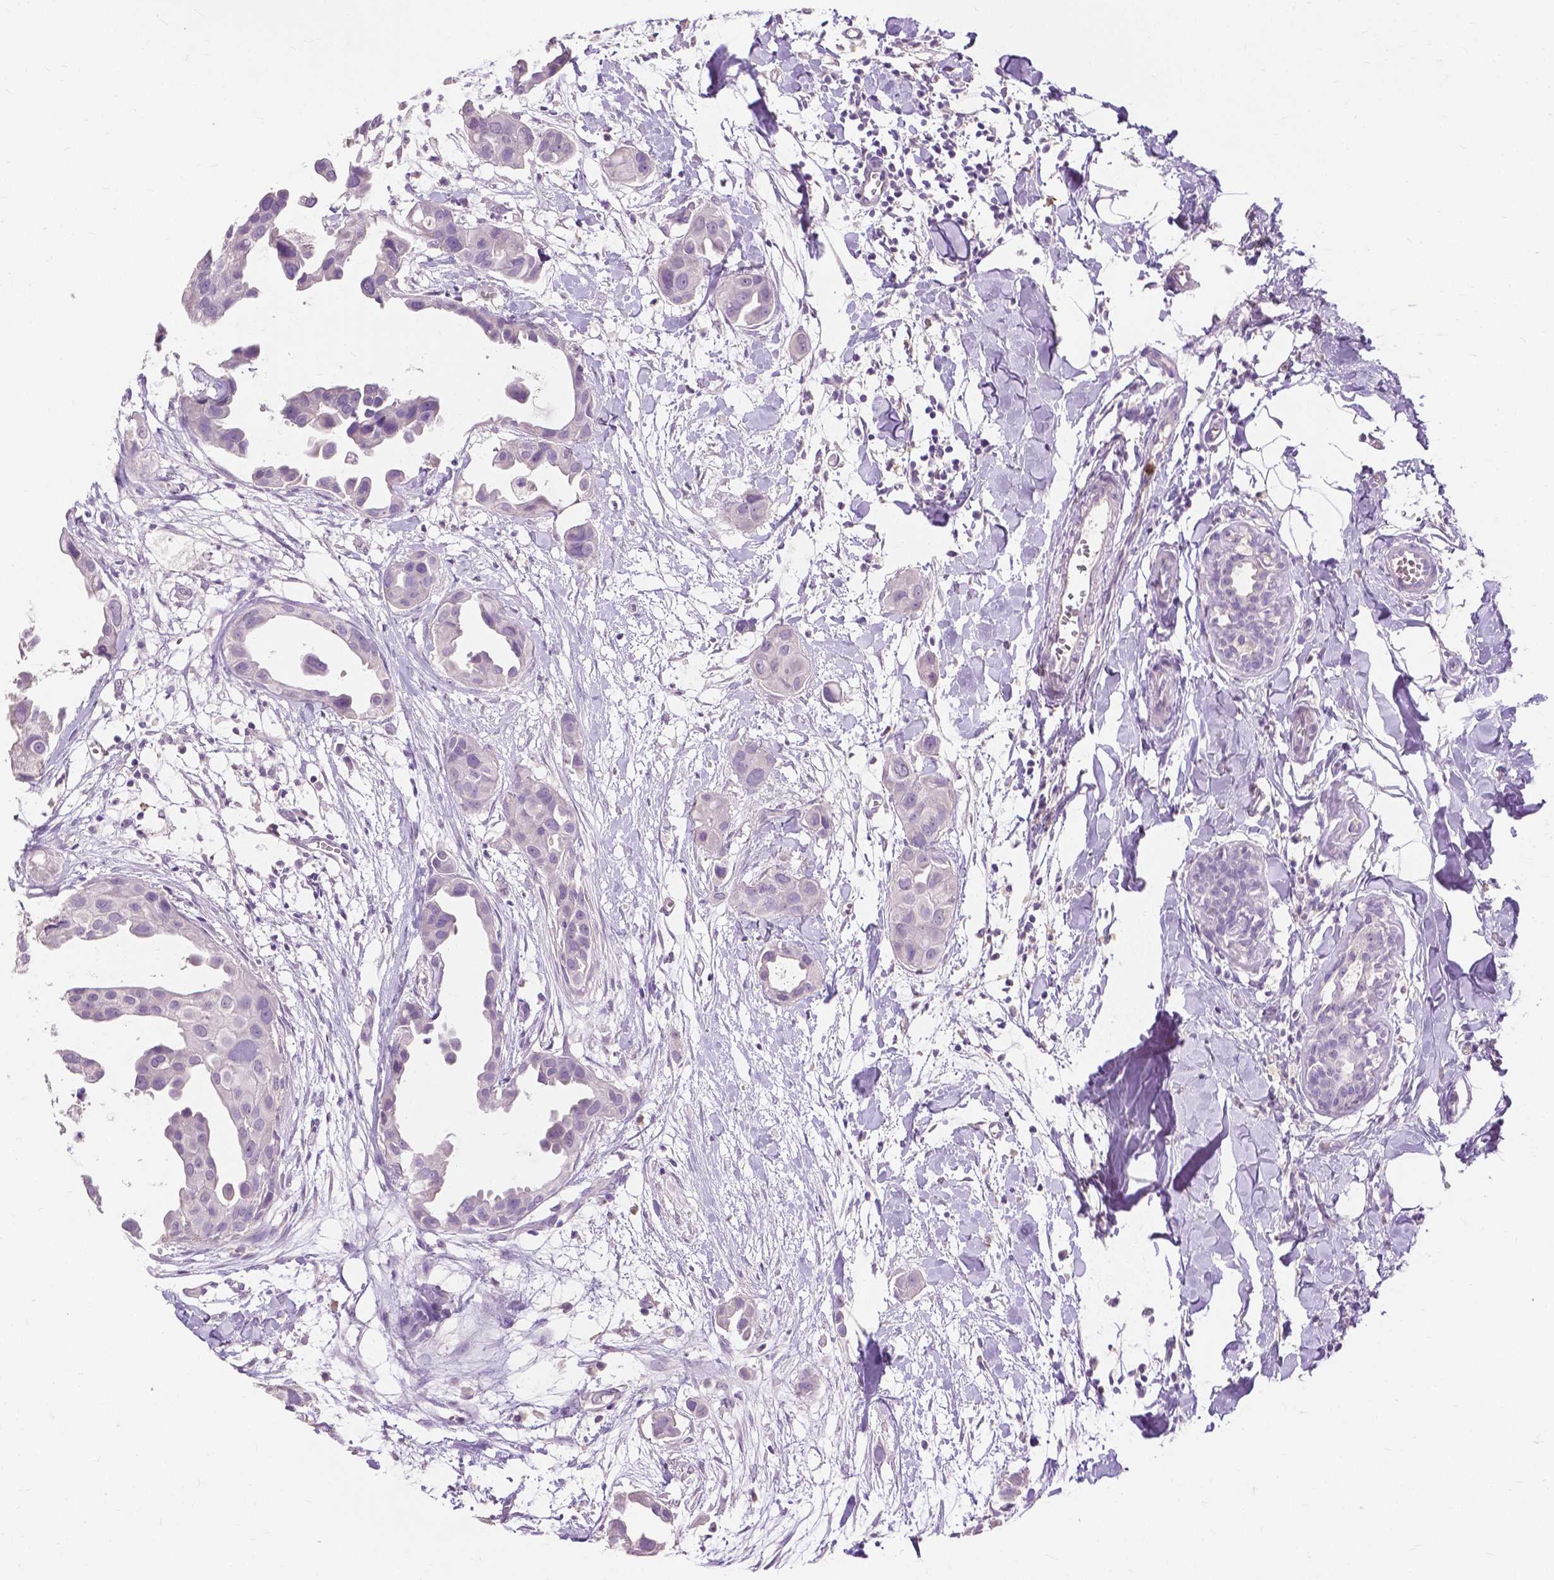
{"staining": {"intensity": "negative", "quantity": "none", "location": "none"}, "tissue": "breast cancer", "cell_type": "Tumor cells", "image_type": "cancer", "snomed": [{"axis": "morphology", "description": "Duct carcinoma"}, {"axis": "topography", "description": "Breast"}], "caption": "IHC of infiltrating ductal carcinoma (breast) reveals no expression in tumor cells. (IHC, brightfield microscopy, high magnification).", "gene": "CXCR2", "patient": {"sex": "female", "age": 38}}